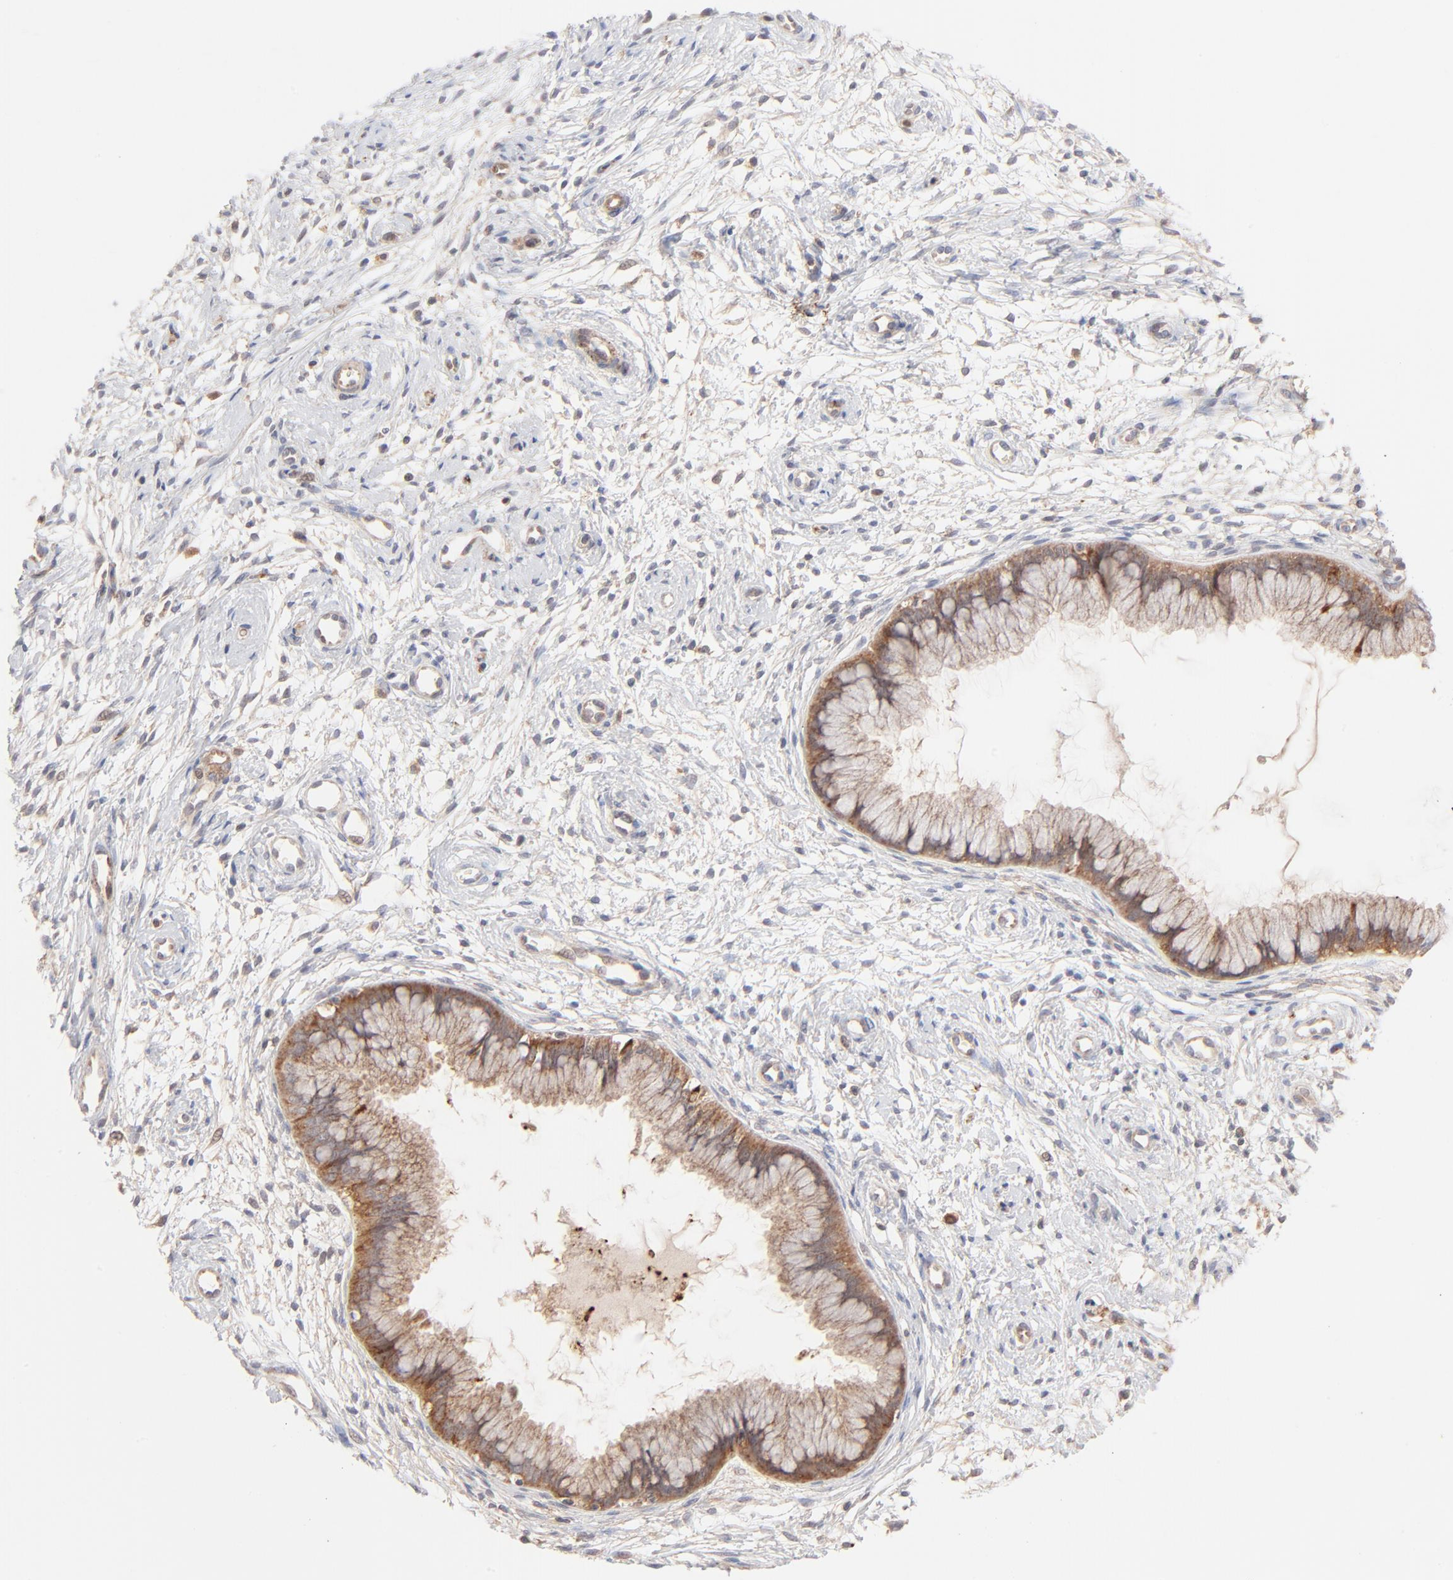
{"staining": {"intensity": "moderate", "quantity": ">75%", "location": "cytoplasmic/membranous"}, "tissue": "cervix", "cell_type": "Glandular cells", "image_type": "normal", "snomed": [{"axis": "morphology", "description": "Normal tissue, NOS"}, {"axis": "topography", "description": "Cervix"}], "caption": "Cervix stained with DAB (3,3'-diaminobenzidine) immunohistochemistry reveals medium levels of moderate cytoplasmic/membranous expression in approximately >75% of glandular cells. Nuclei are stained in blue.", "gene": "CSPG4", "patient": {"sex": "female", "age": 39}}